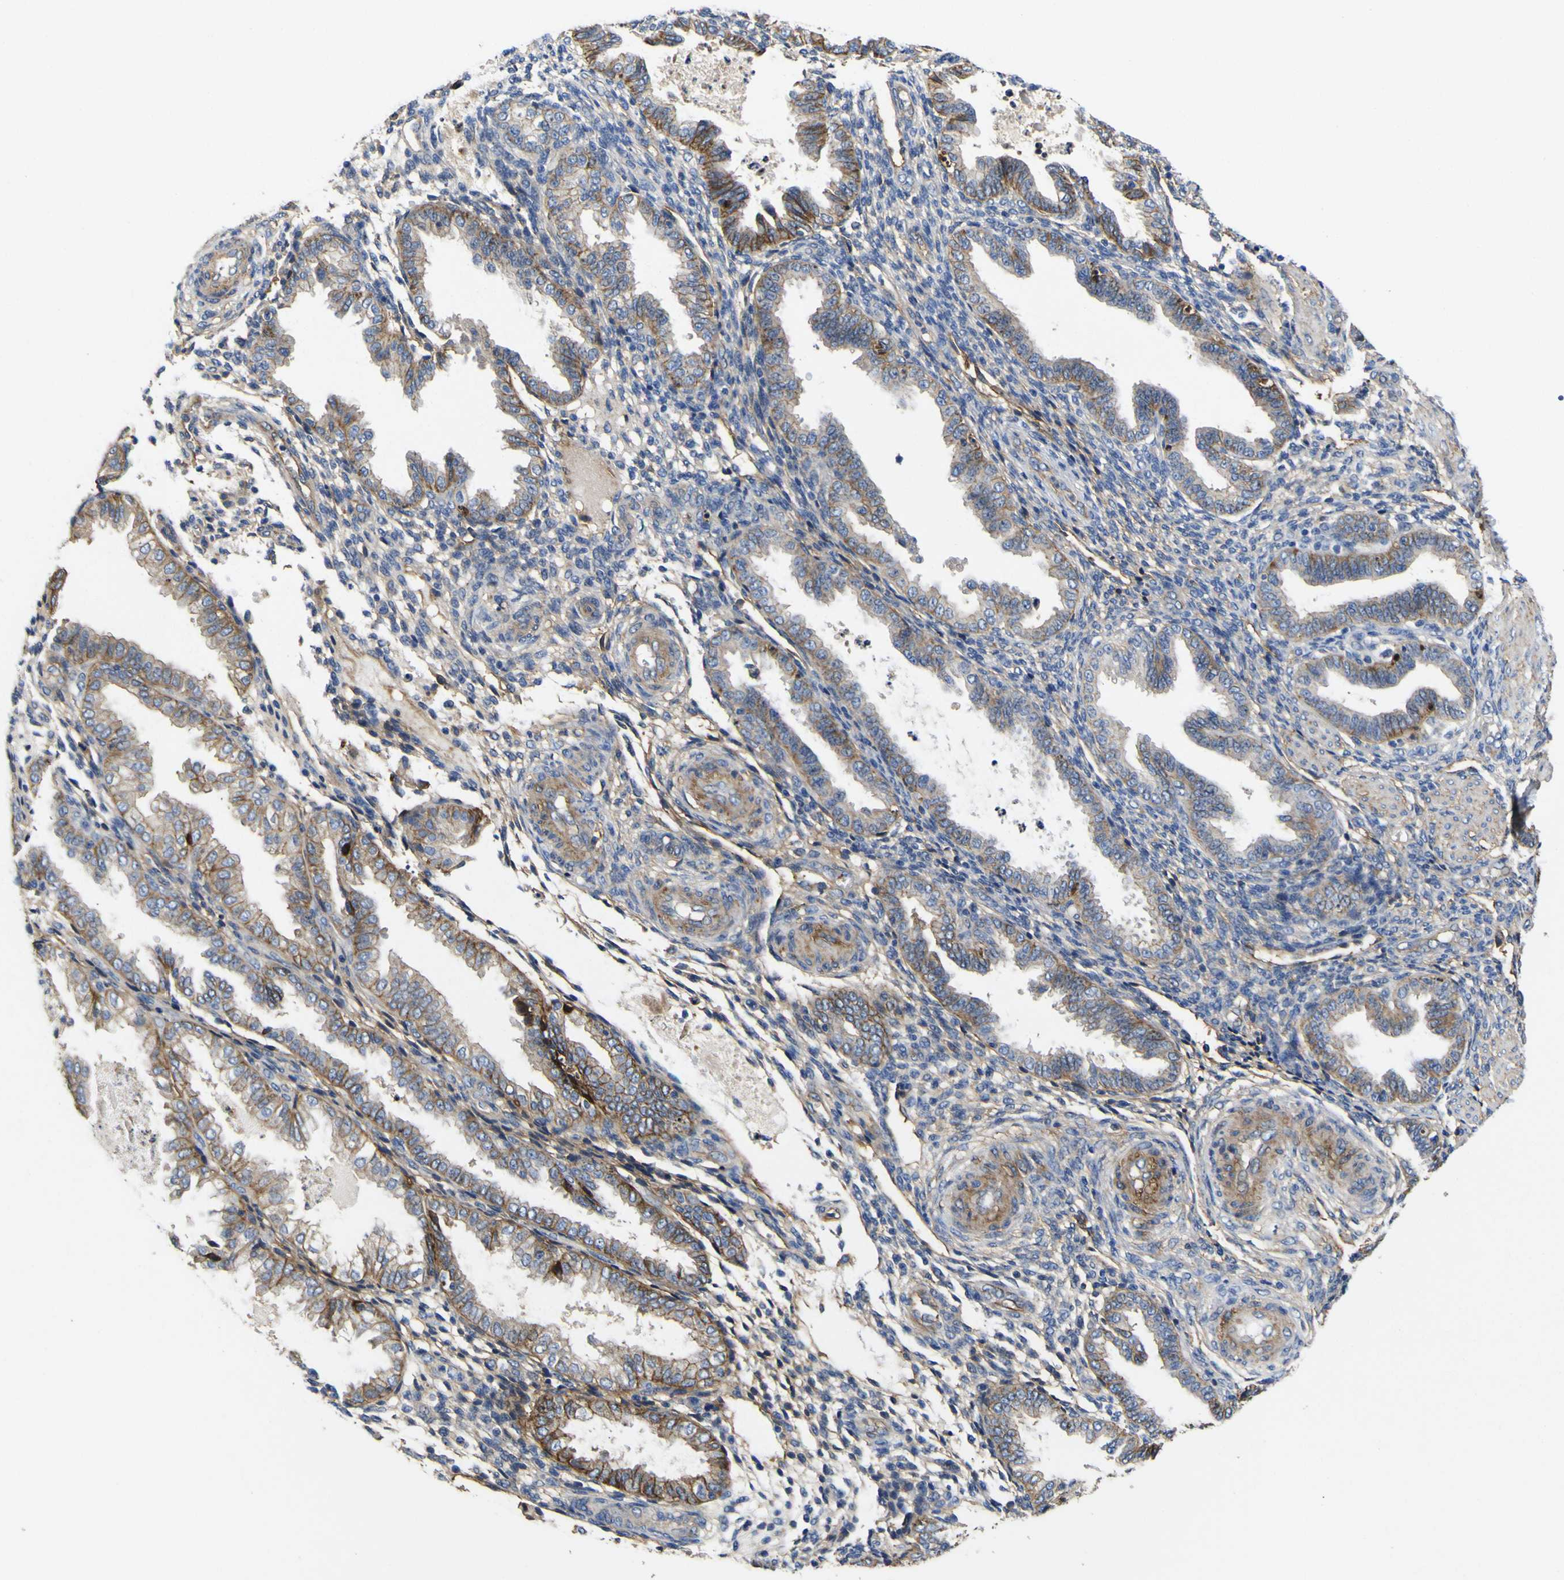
{"staining": {"intensity": "moderate", "quantity": ">75%", "location": "cytoplasmic/membranous"}, "tissue": "endometrium", "cell_type": "Cells in endometrial stroma", "image_type": "normal", "snomed": [{"axis": "morphology", "description": "Normal tissue, NOS"}, {"axis": "topography", "description": "Endometrium"}], "caption": "Immunohistochemical staining of normal human endometrium shows moderate cytoplasmic/membranous protein expression in about >75% of cells in endometrial stroma.", "gene": "CD151", "patient": {"sex": "female", "age": 33}}